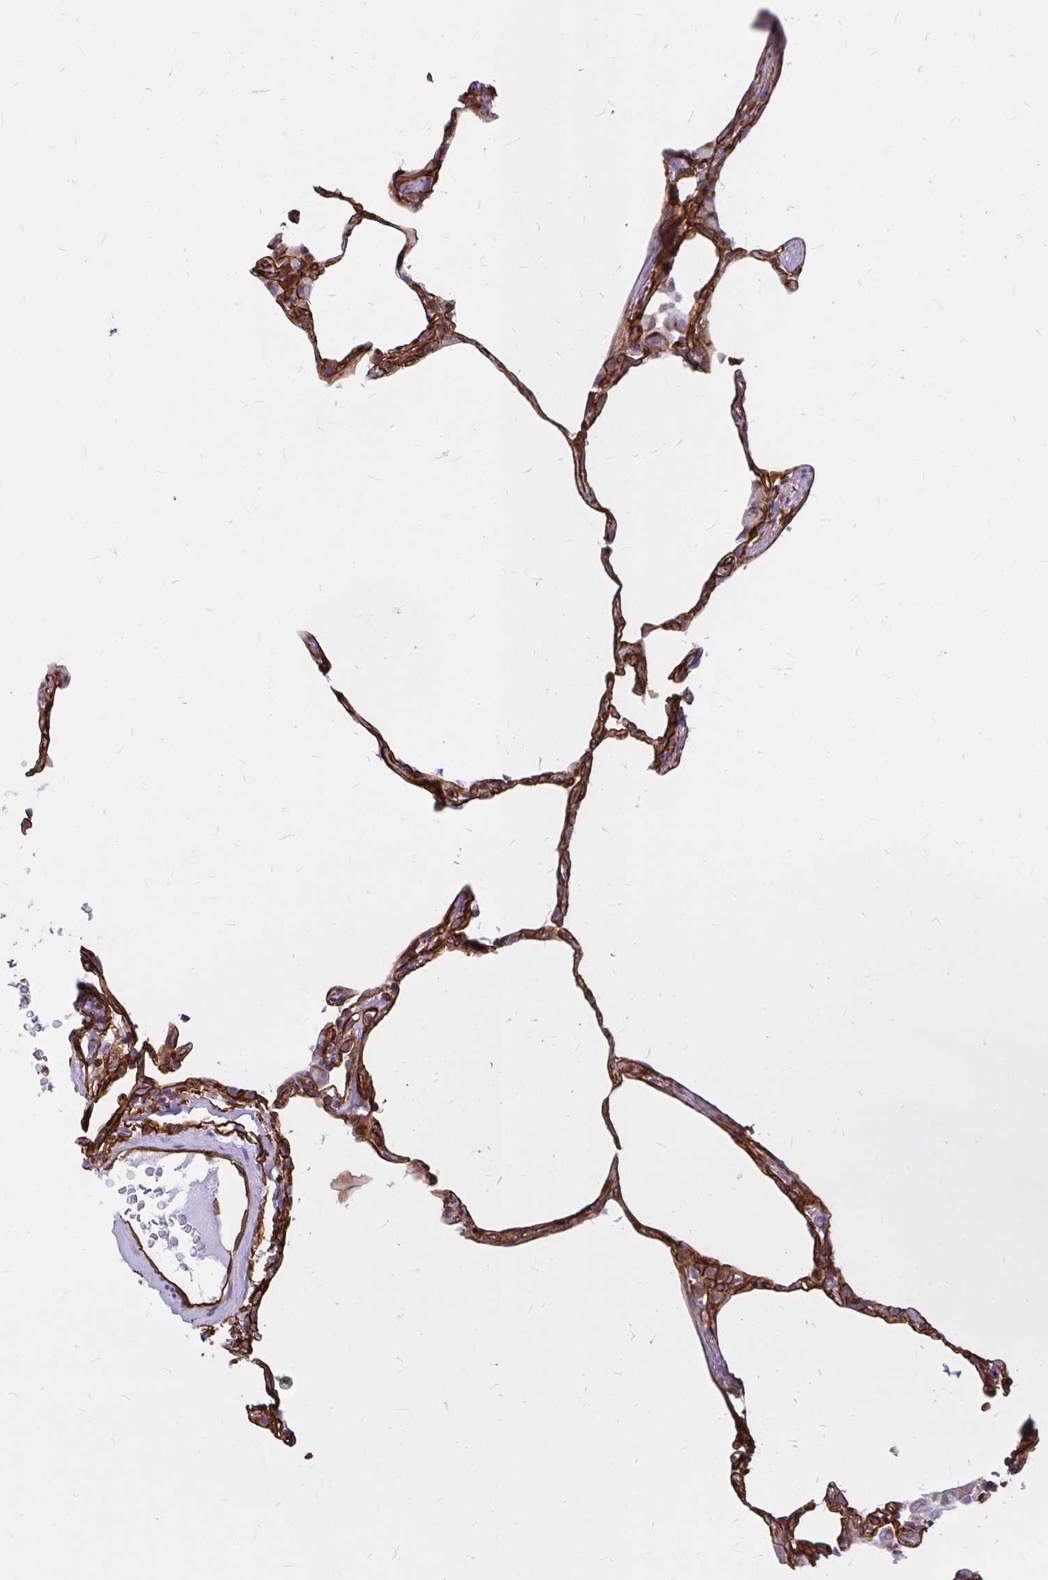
{"staining": {"intensity": "strong", "quantity": ">75%", "location": "cytoplasmic/membranous"}, "tissue": "lung", "cell_type": "Alveolar cells", "image_type": "normal", "snomed": [{"axis": "morphology", "description": "Normal tissue, NOS"}, {"axis": "topography", "description": "Lung"}], "caption": "A high amount of strong cytoplasmic/membranous staining is present in approximately >75% of alveolar cells in unremarkable lung.", "gene": "MAP1LC3B2", "patient": {"sex": "female", "age": 57}}